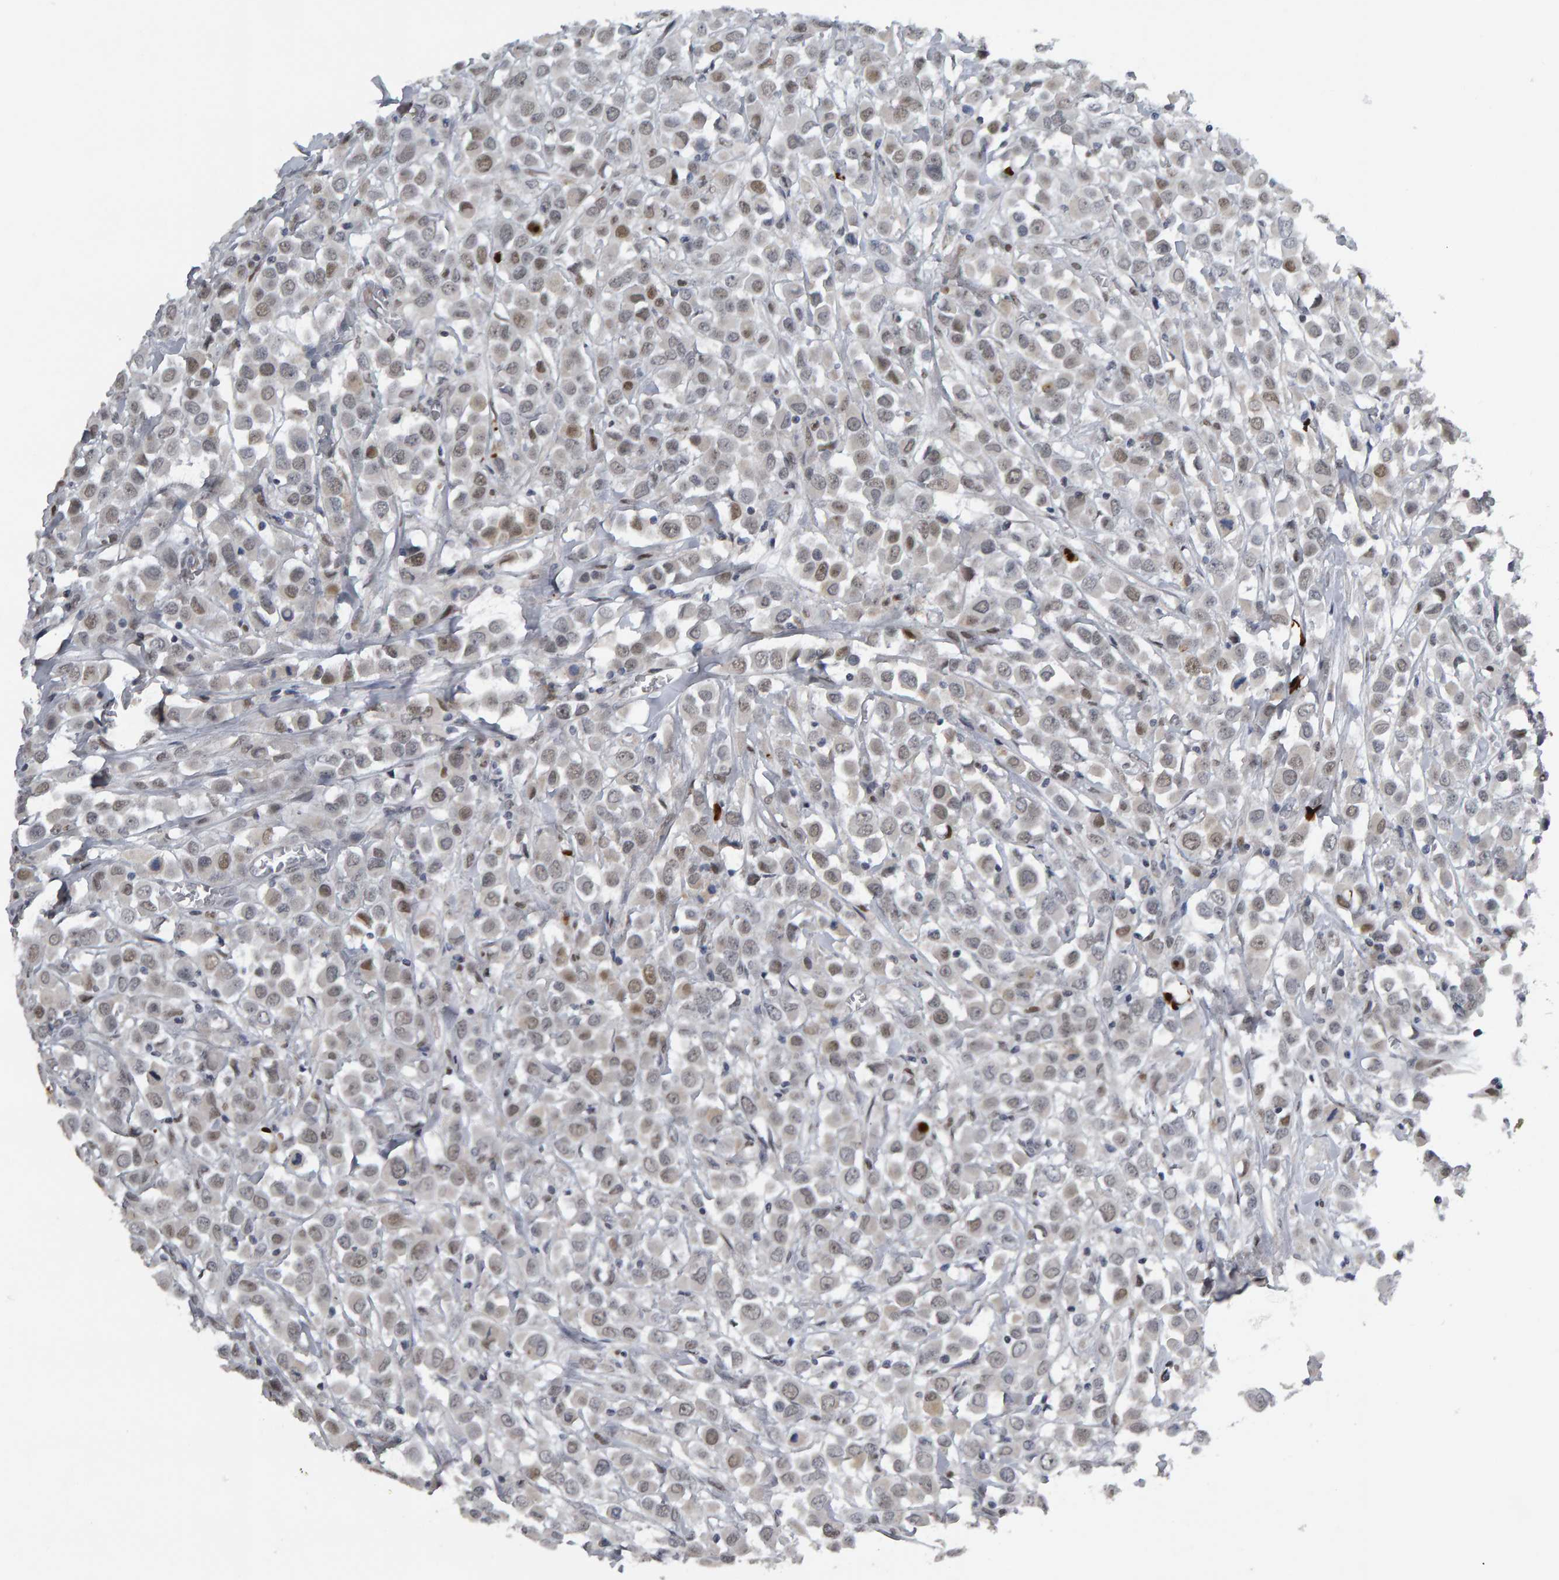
{"staining": {"intensity": "weak", "quantity": ">75%", "location": "nuclear"}, "tissue": "breast cancer", "cell_type": "Tumor cells", "image_type": "cancer", "snomed": [{"axis": "morphology", "description": "Duct carcinoma"}, {"axis": "topography", "description": "Breast"}], "caption": "Breast cancer (intraductal carcinoma) stained with a brown dye reveals weak nuclear positive positivity in approximately >75% of tumor cells.", "gene": "IPO8", "patient": {"sex": "female", "age": 61}}